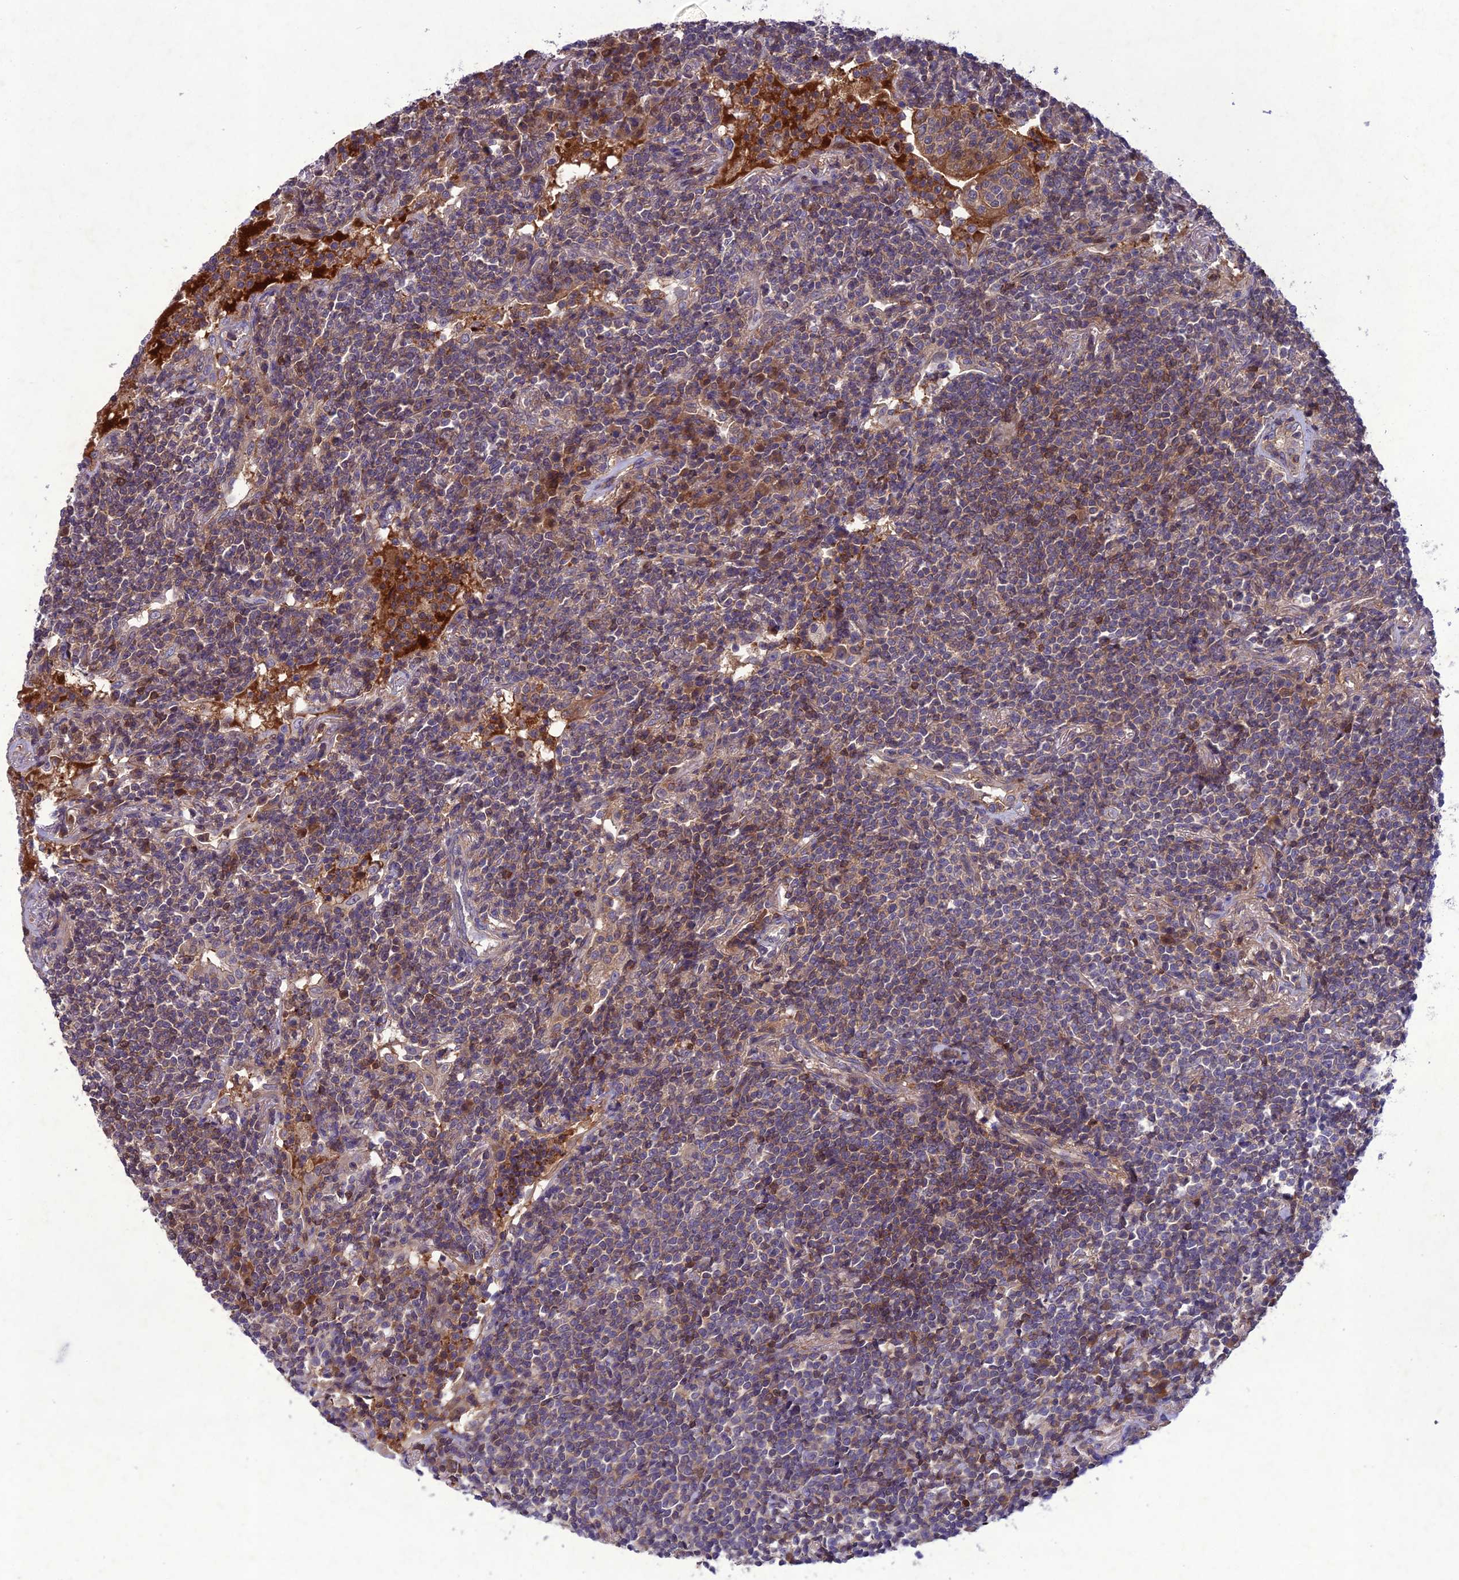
{"staining": {"intensity": "weak", "quantity": "25%-75%", "location": "cytoplasmic/membranous"}, "tissue": "lymphoma", "cell_type": "Tumor cells", "image_type": "cancer", "snomed": [{"axis": "morphology", "description": "Malignant lymphoma, non-Hodgkin's type, Low grade"}, {"axis": "topography", "description": "Lung"}], "caption": "This is a photomicrograph of immunohistochemistry (IHC) staining of low-grade malignant lymphoma, non-Hodgkin's type, which shows weak positivity in the cytoplasmic/membranous of tumor cells.", "gene": "GDF6", "patient": {"sex": "female", "age": 71}}